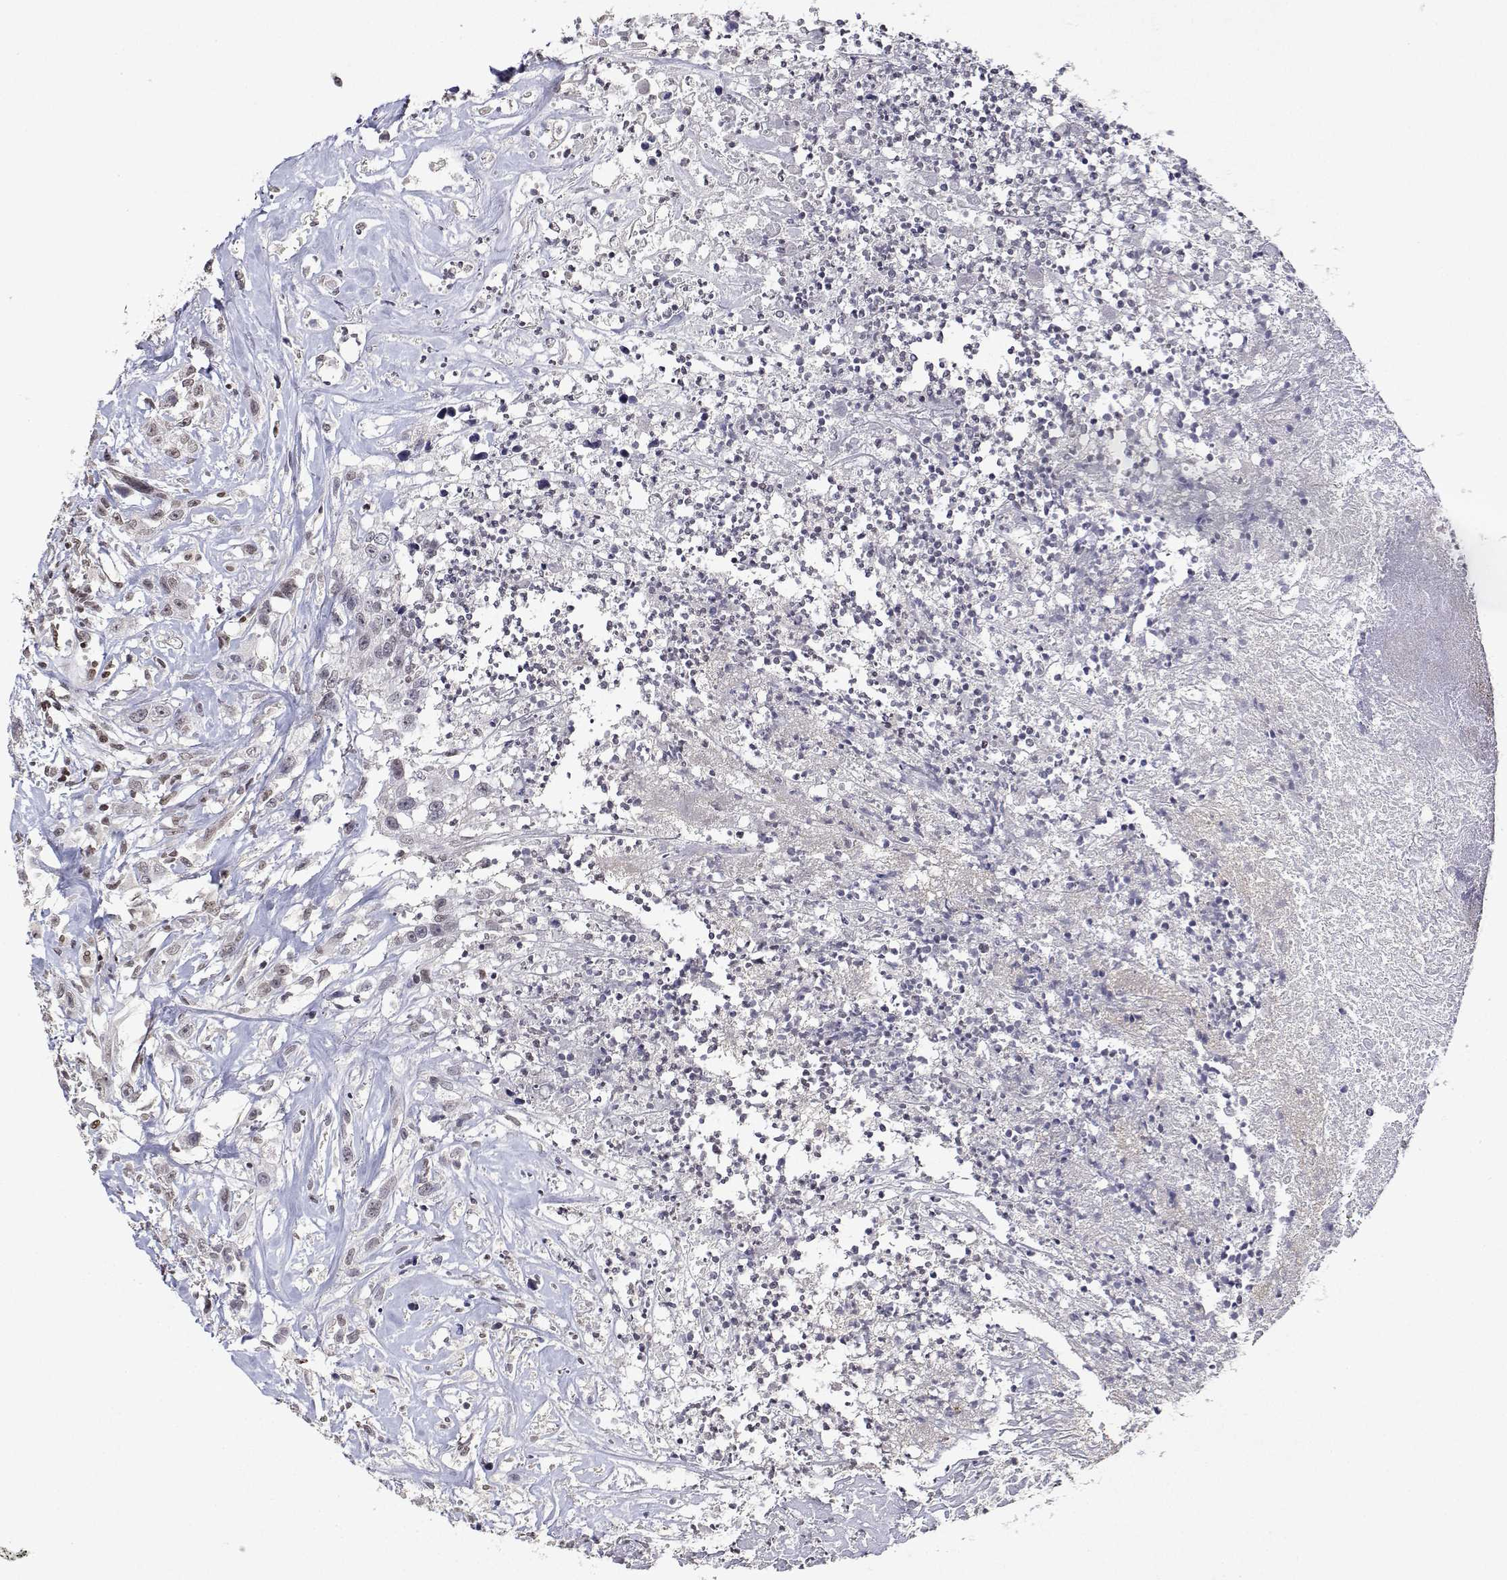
{"staining": {"intensity": "weak", "quantity": "<25%", "location": "nuclear"}, "tissue": "head and neck cancer", "cell_type": "Tumor cells", "image_type": "cancer", "snomed": [{"axis": "morphology", "description": "Squamous cell carcinoma, NOS"}, {"axis": "topography", "description": "Head-Neck"}], "caption": "Immunohistochemical staining of human squamous cell carcinoma (head and neck) exhibits no significant positivity in tumor cells.", "gene": "XPC", "patient": {"sex": "male", "age": 57}}